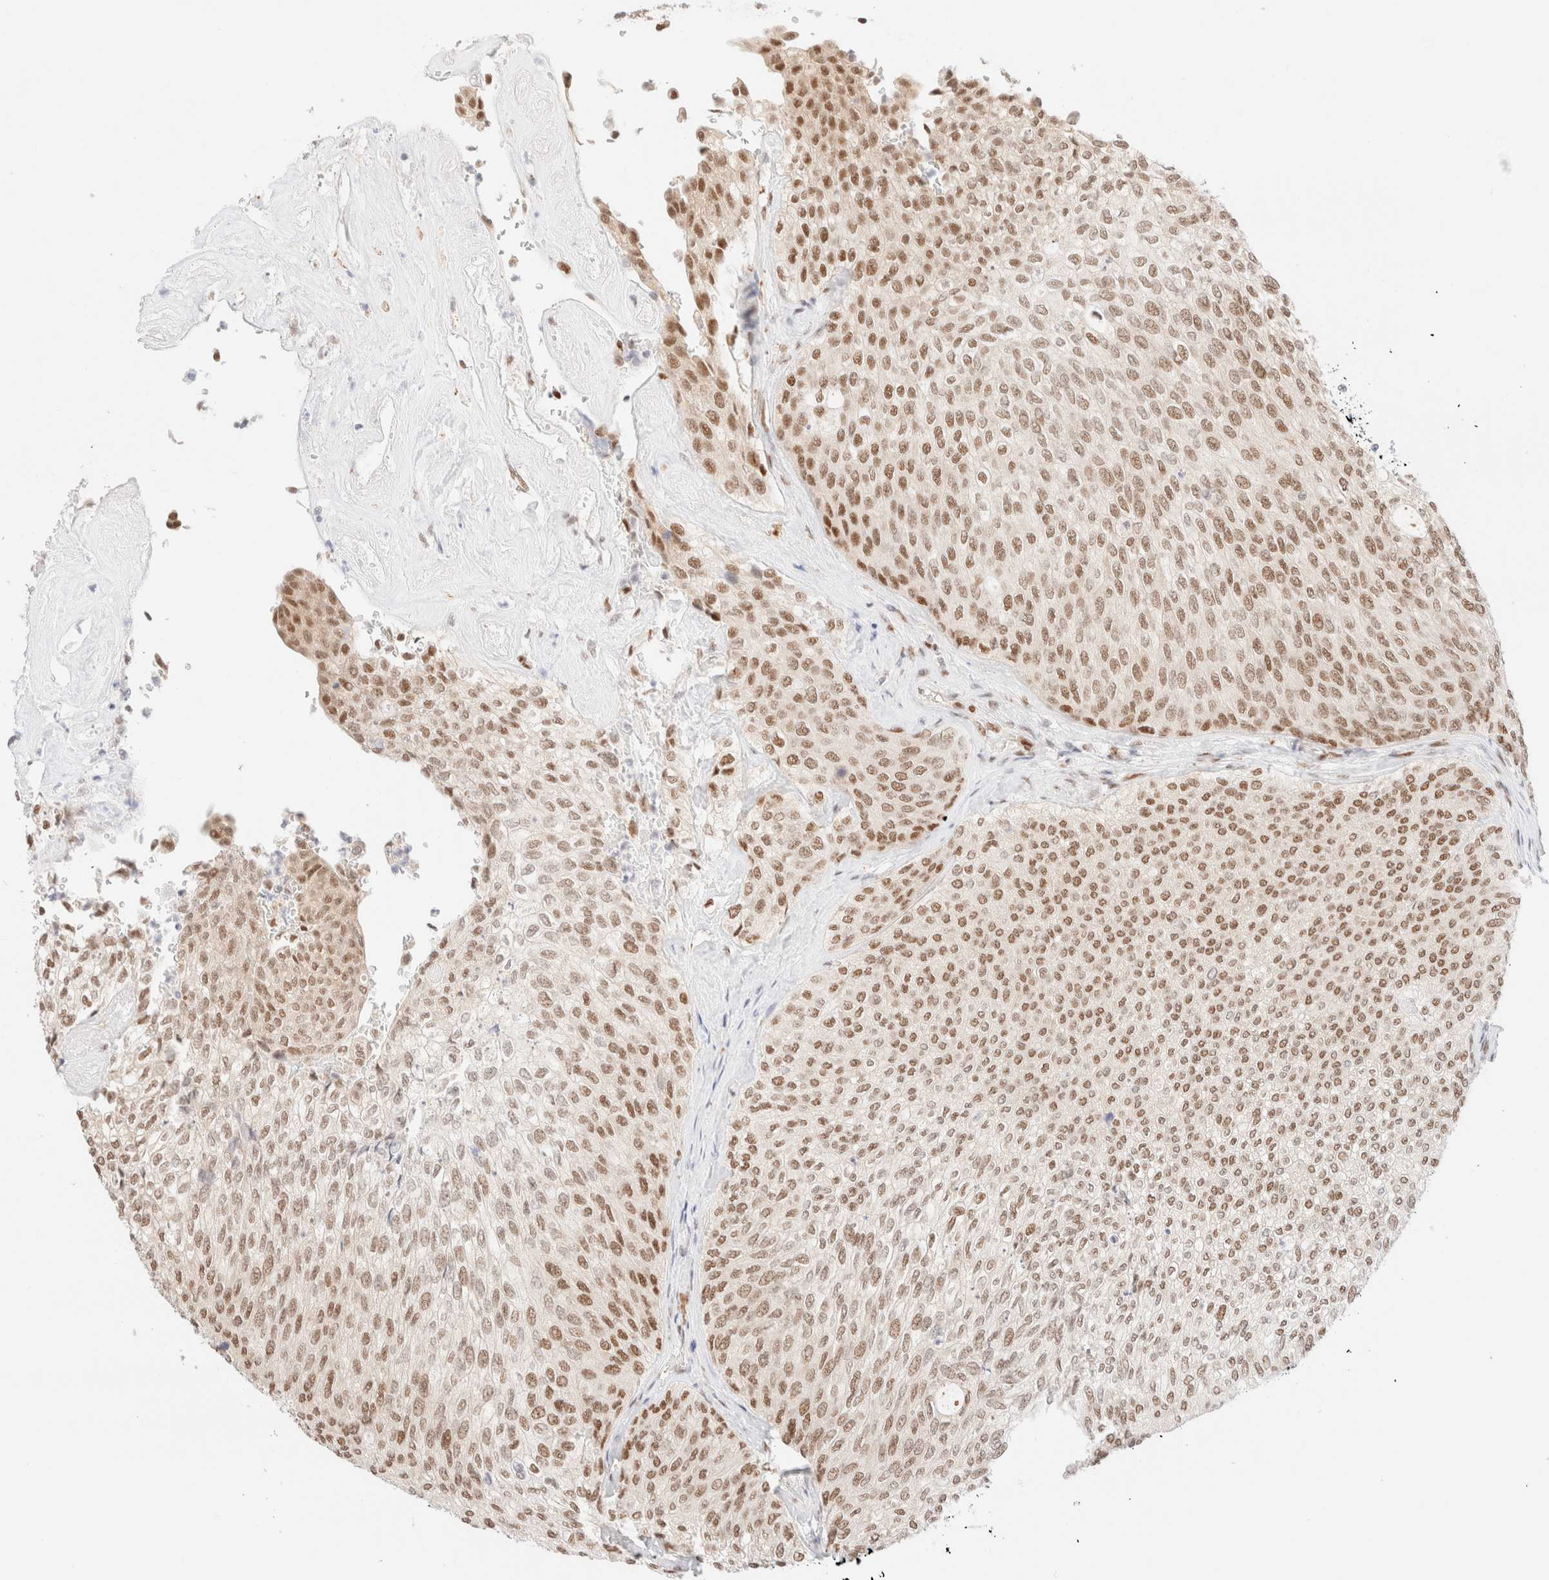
{"staining": {"intensity": "moderate", "quantity": ">75%", "location": "nuclear"}, "tissue": "urothelial cancer", "cell_type": "Tumor cells", "image_type": "cancer", "snomed": [{"axis": "morphology", "description": "Urothelial carcinoma, Low grade"}, {"axis": "topography", "description": "Urinary bladder"}], "caption": "IHC (DAB (3,3'-diaminobenzidine)) staining of human low-grade urothelial carcinoma demonstrates moderate nuclear protein expression in approximately >75% of tumor cells.", "gene": "CIC", "patient": {"sex": "female", "age": 79}}